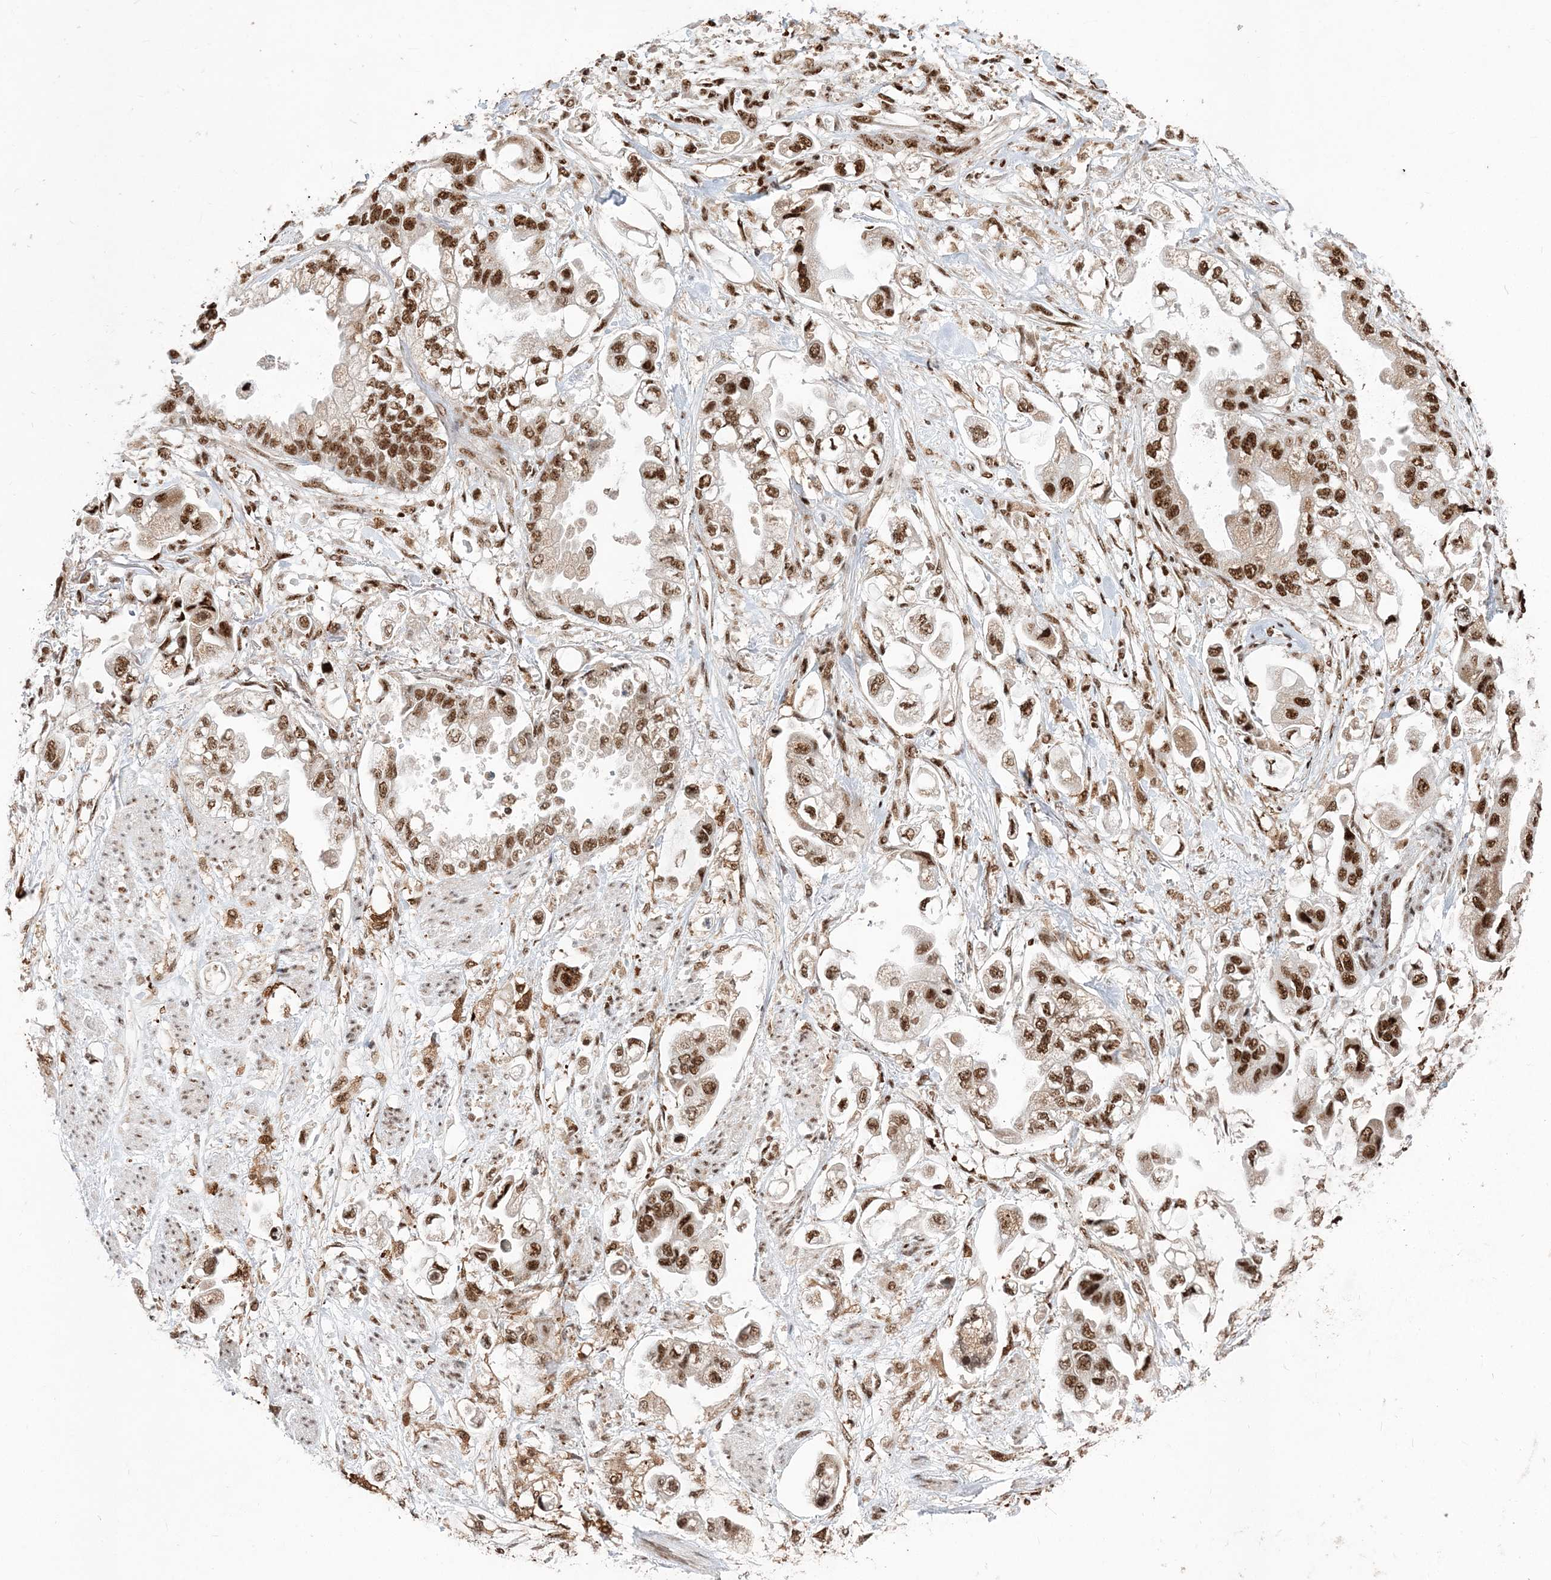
{"staining": {"intensity": "strong", "quantity": ">75%", "location": "nuclear"}, "tissue": "stomach cancer", "cell_type": "Tumor cells", "image_type": "cancer", "snomed": [{"axis": "morphology", "description": "Adenocarcinoma, NOS"}, {"axis": "topography", "description": "Stomach"}], "caption": "Immunohistochemical staining of human stomach cancer (adenocarcinoma) demonstrates high levels of strong nuclear protein expression in approximately >75% of tumor cells.", "gene": "RBM17", "patient": {"sex": "male", "age": 62}}